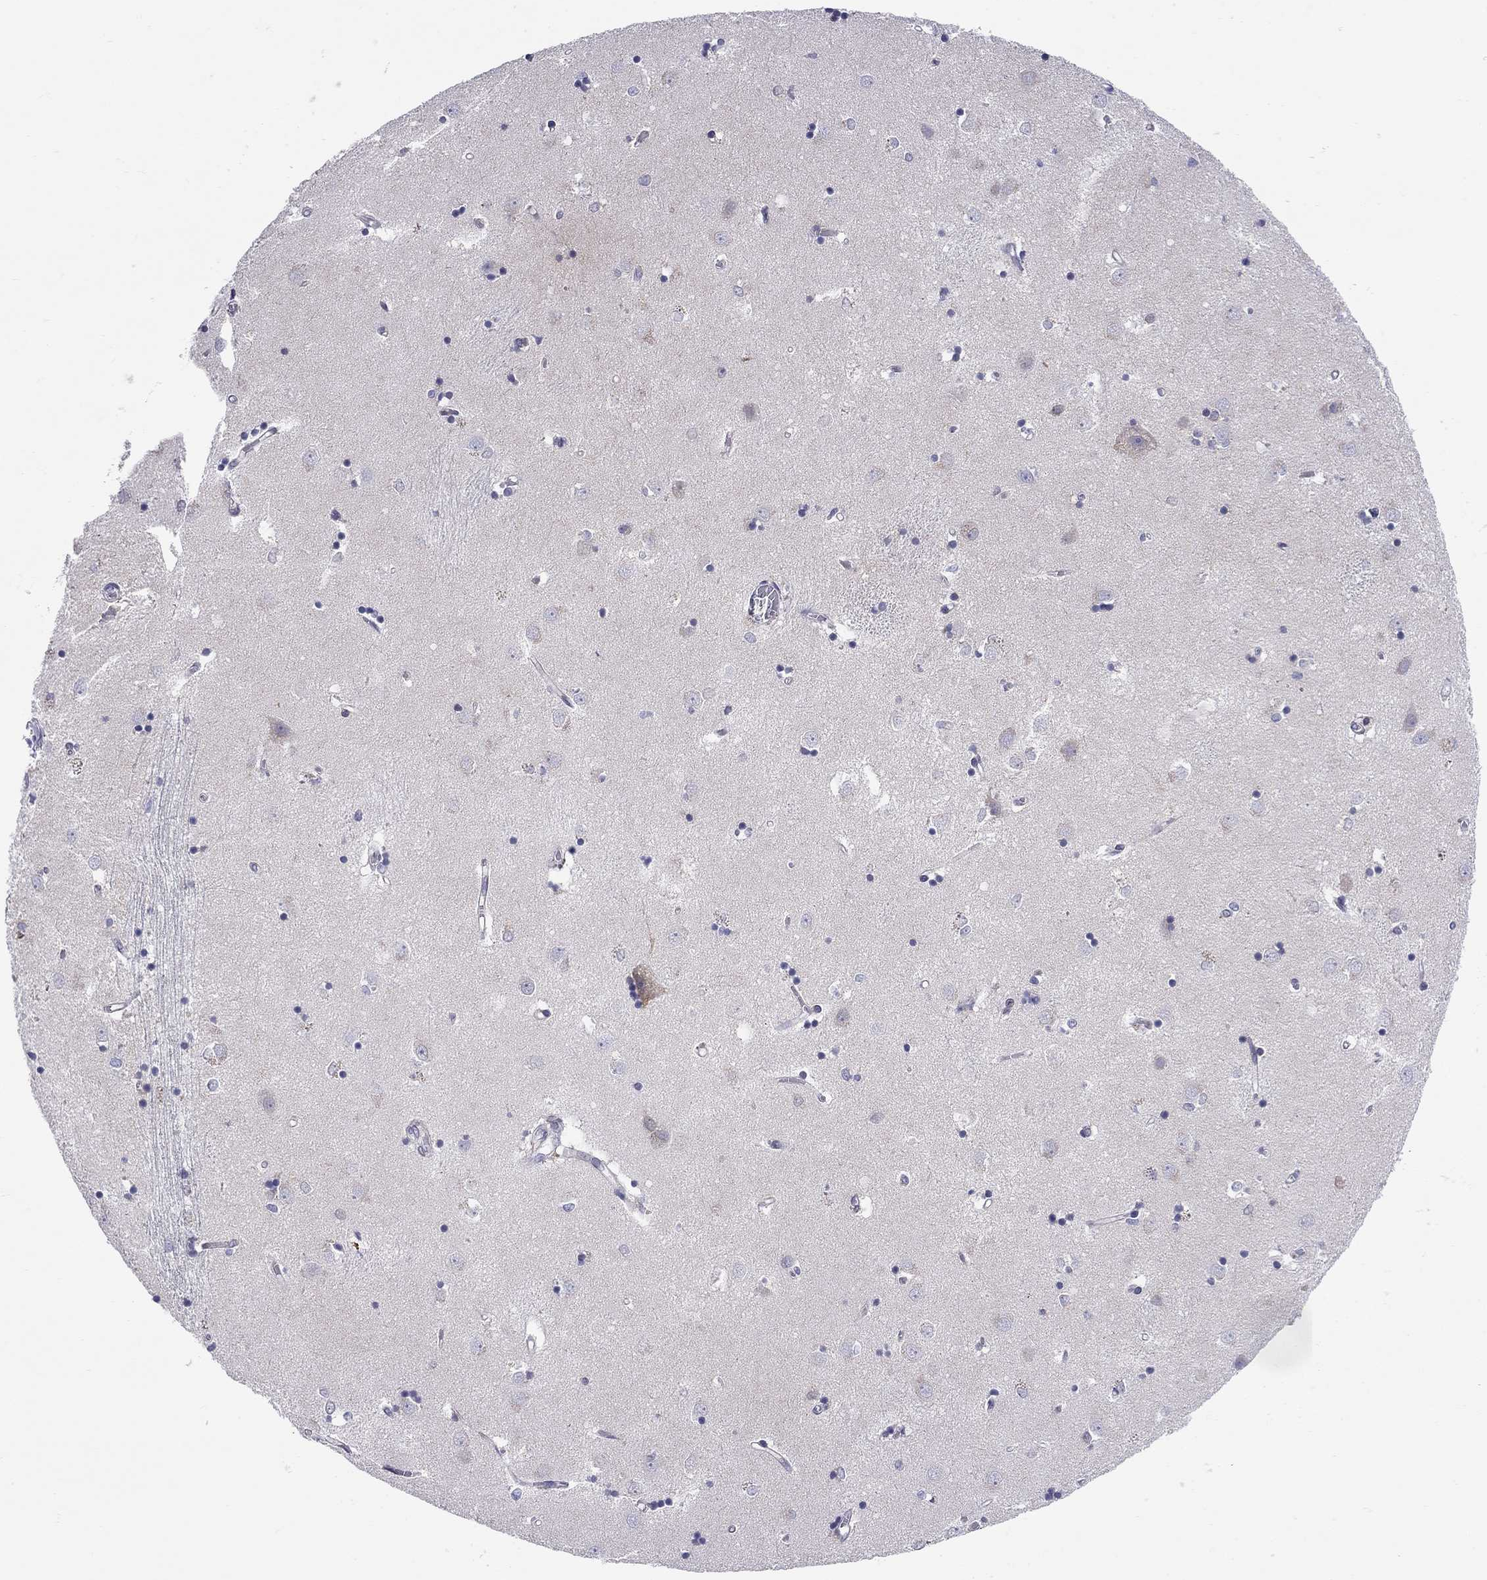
{"staining": {"intensity": "negative", "quantity": "none", "location": "none"}, "tissue": "caudate", "cell_type": "Glial cells", "image_type": "normal", "snomed": [{"axis": "morphology", "description": "Normal tissue, NOS"}, {"axis": "topography", "description": "Lateral ventricle wall"}], "caption": "This is a image of IHC staining of benign caudate, which shows no positivity in glial cells.", "gene": "SLC46A2", "patient": {"sex": "male", "age": 54}}